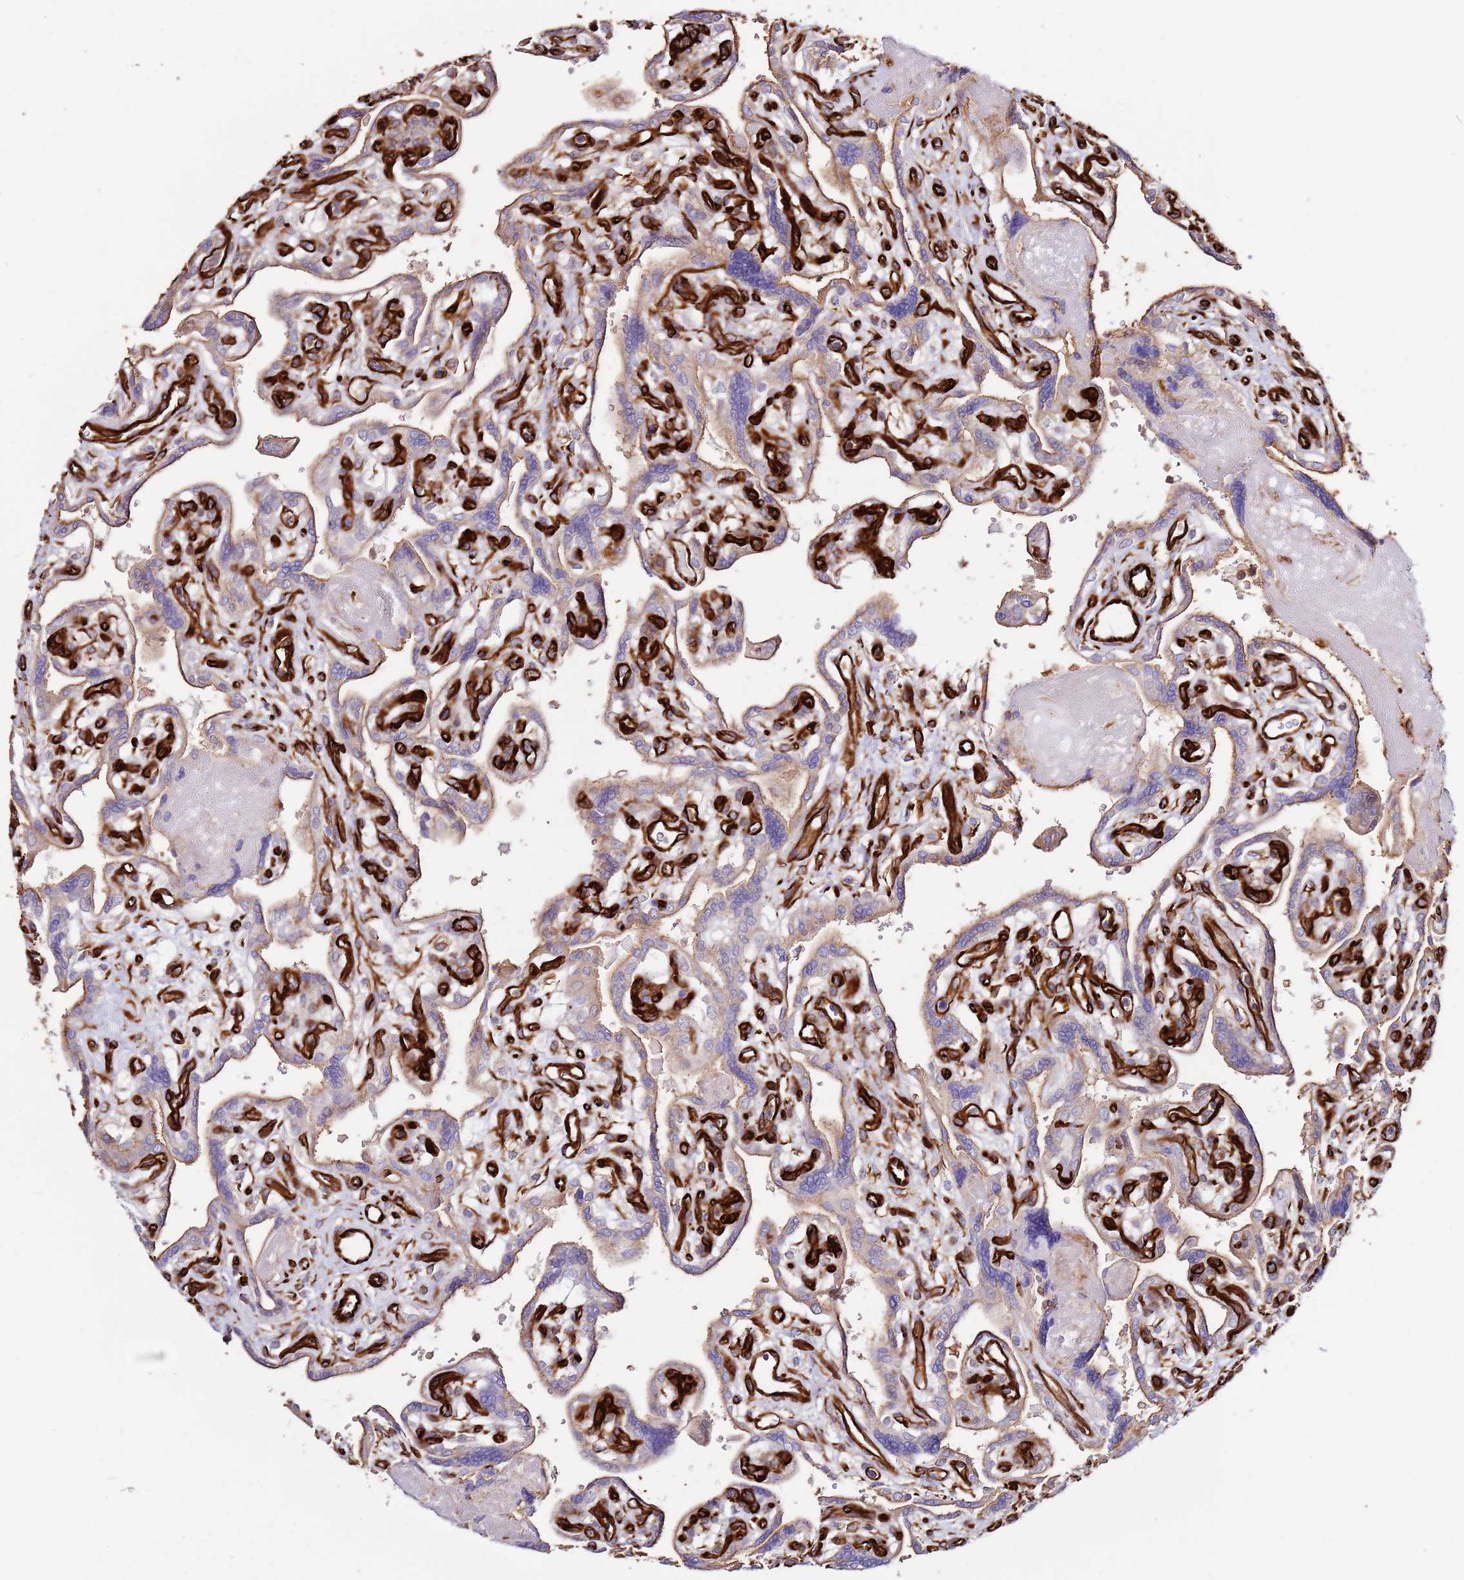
{"staining": {"intensity": "negative", "quantity": "none", "location": "none"}, "tissue": "placenta", "cell_type": "Decidual cells", "image_type": "normal", "snomed": [{"axis": "morphology", "description": "Normal tissue, NOS"}, {"axis": "topography", "description": "Placenta"}], "caption": "High magnification brightfield microscopy of normal placenta stained with DAB (brown) and counterstained with hematoxylin (blue): decidual cells show no significant staining.", "gene": "MRGPRE", "patient": {"sex": "female", "age": 39}}